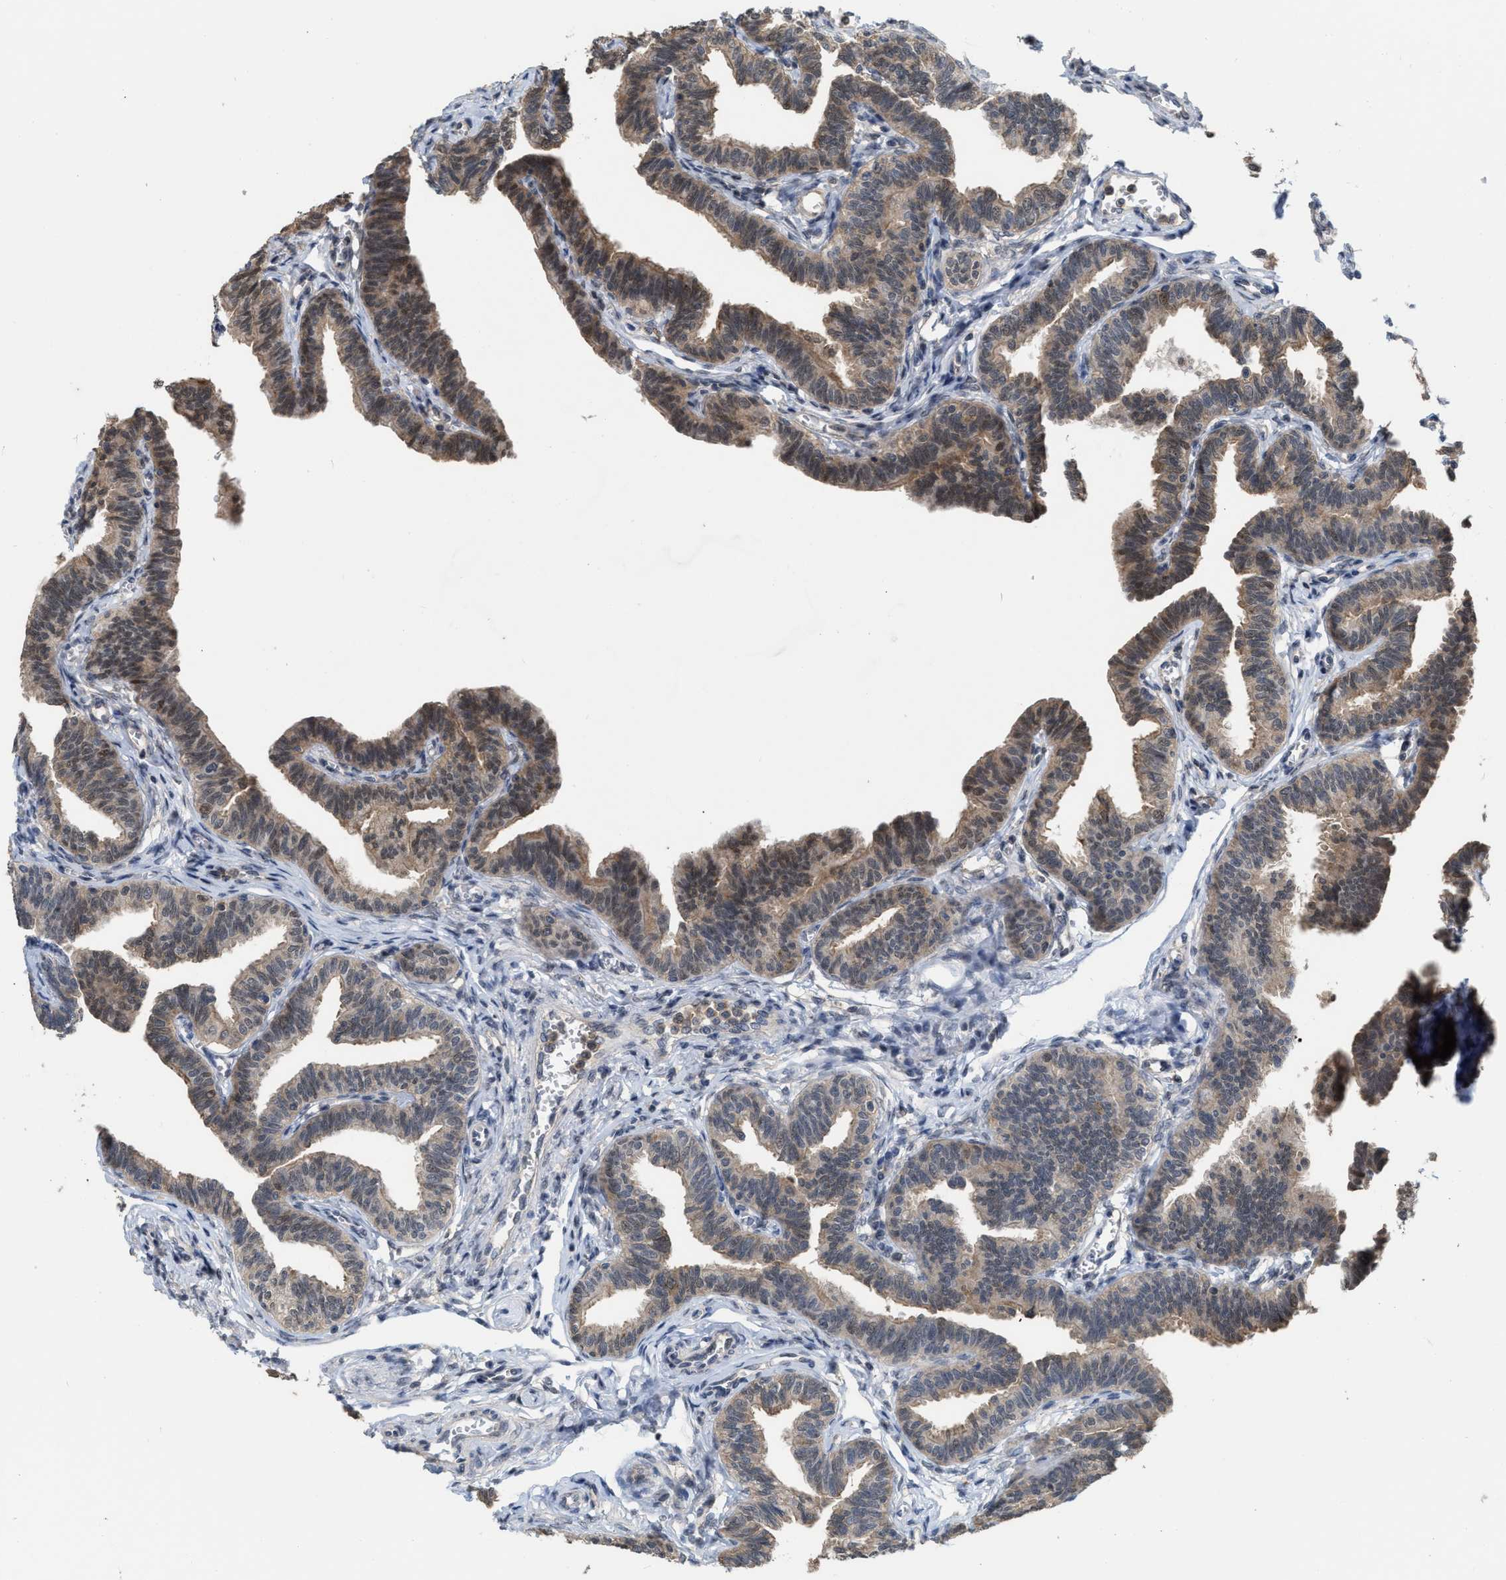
{"staining": {"intensity": "moderate", "quantity": ">75%", "location": "cytoplasmic/membranous"}, "tissue": "fallopian tube", "cell_type": "Glandular cells", "image_type": "normal", "snomed": [{"axis": "morphology", "description": "Normal tissue, NOS"}, {"axis": "topography", "description": "Fallopian tube"}, {"axis": "topography", "description": "Ovary"}], "caption": "The image shows immunohistochemical staining of unremarkable fallopian tube. There is moderate cytoplasmic/membranous positivity is present in approximately >75% of glandular cells. Immunohistochemistry stains the protein in brown and the nuclei are stained blue.", "gene": "BAIAP2L1", "patient": {"sex": "female", "age": 23}}